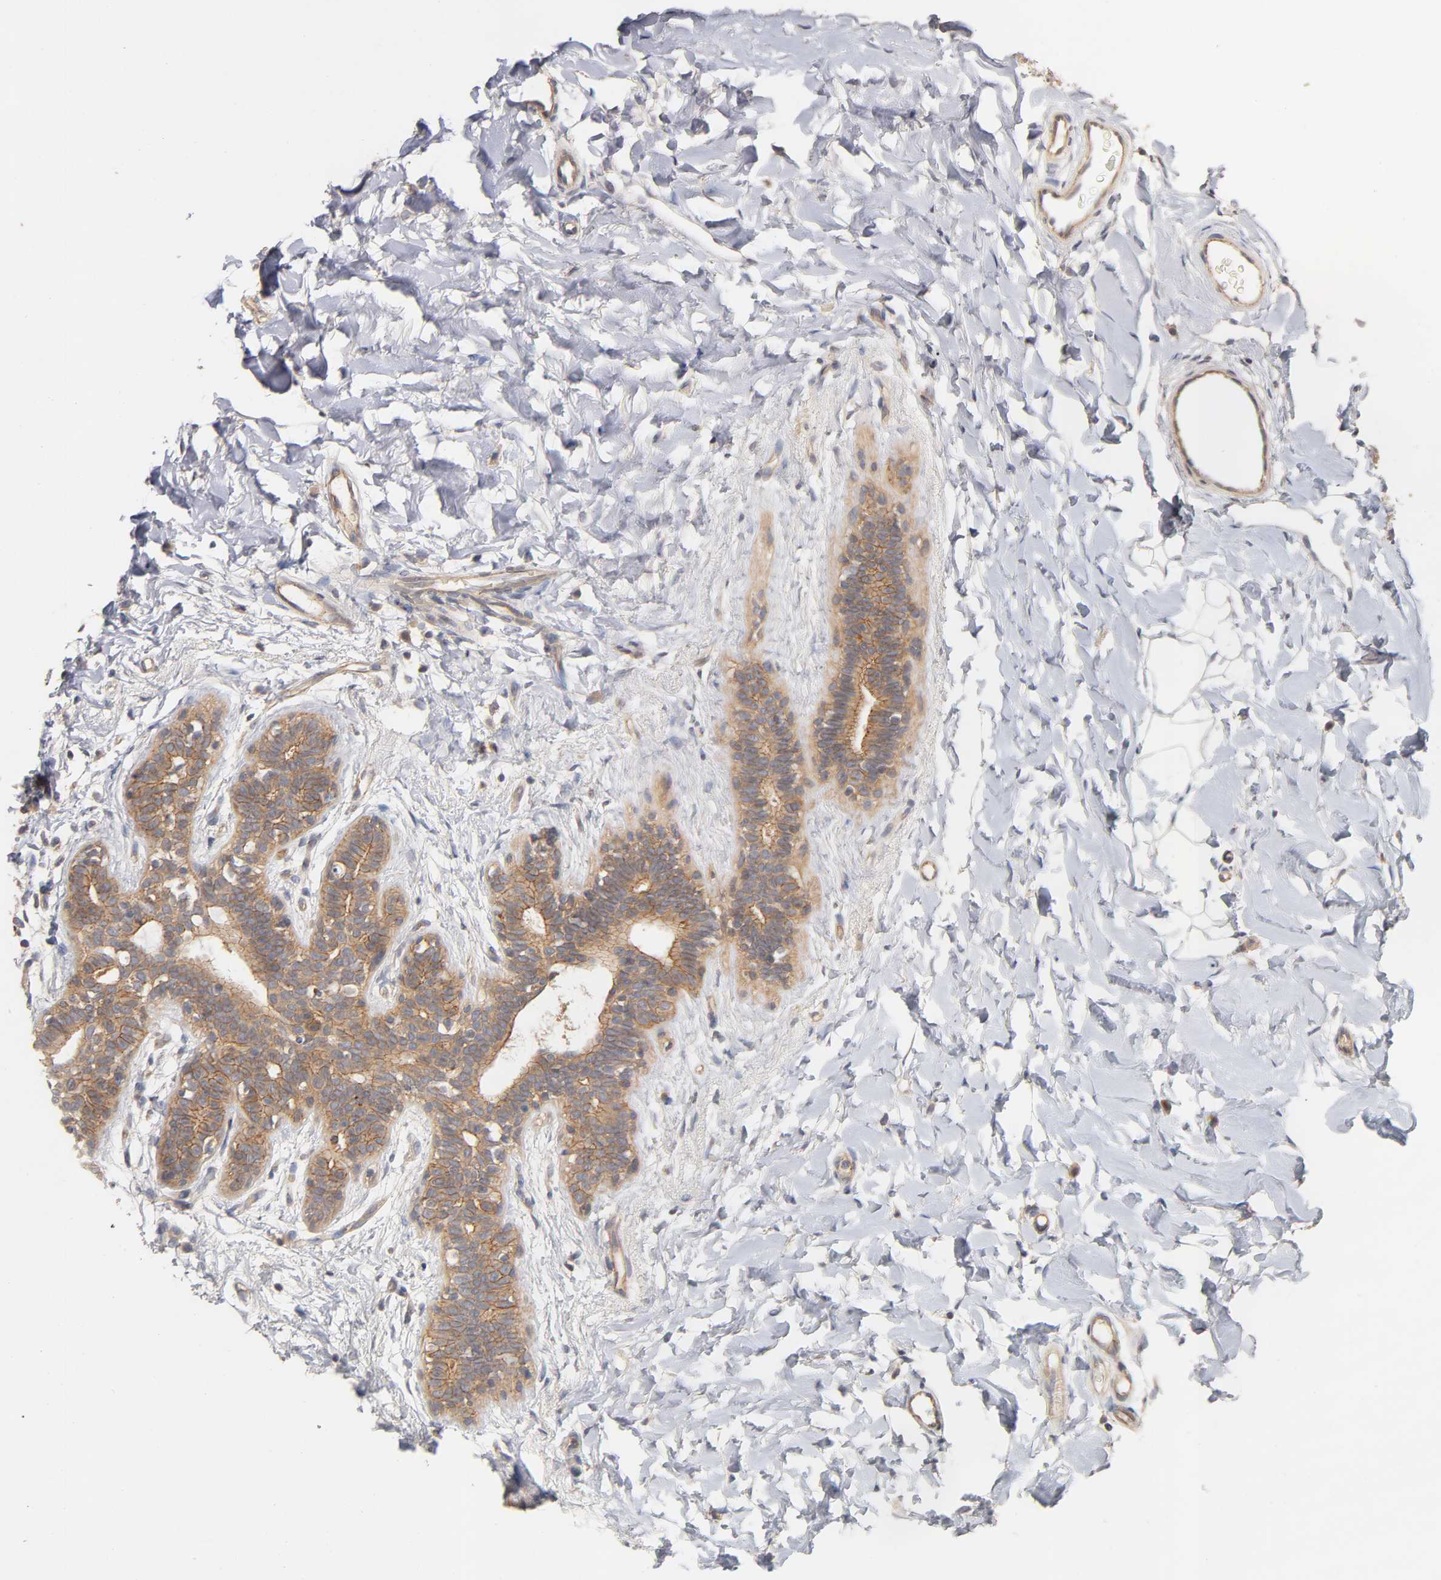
{"staining": {"intensity": "moderate", "quantity": ">75%", "location": "cytoplasmic/membranous"}, "tissue": "breast cancer", "cell_type": "Tumor cells", "image_type": "cancer", "snomed": [{"axis": "morphology", "description": "Lobular carcinoma, in situ"}, {"axis": "morphology", "description": "Lobular carcinoma"}, {"axis": "topography", "description": "Breast"}], "caption": "Protein expression analysis of human lobular carcinoma (breast) reveals moderate cytoplasmic/membranous positivity in about >75% of tumor cells. (Brightfield microscopy of DAB IHC at high magnification).", "gene": "PDZD11", "patient": {"sex": "female", "age": 41}}